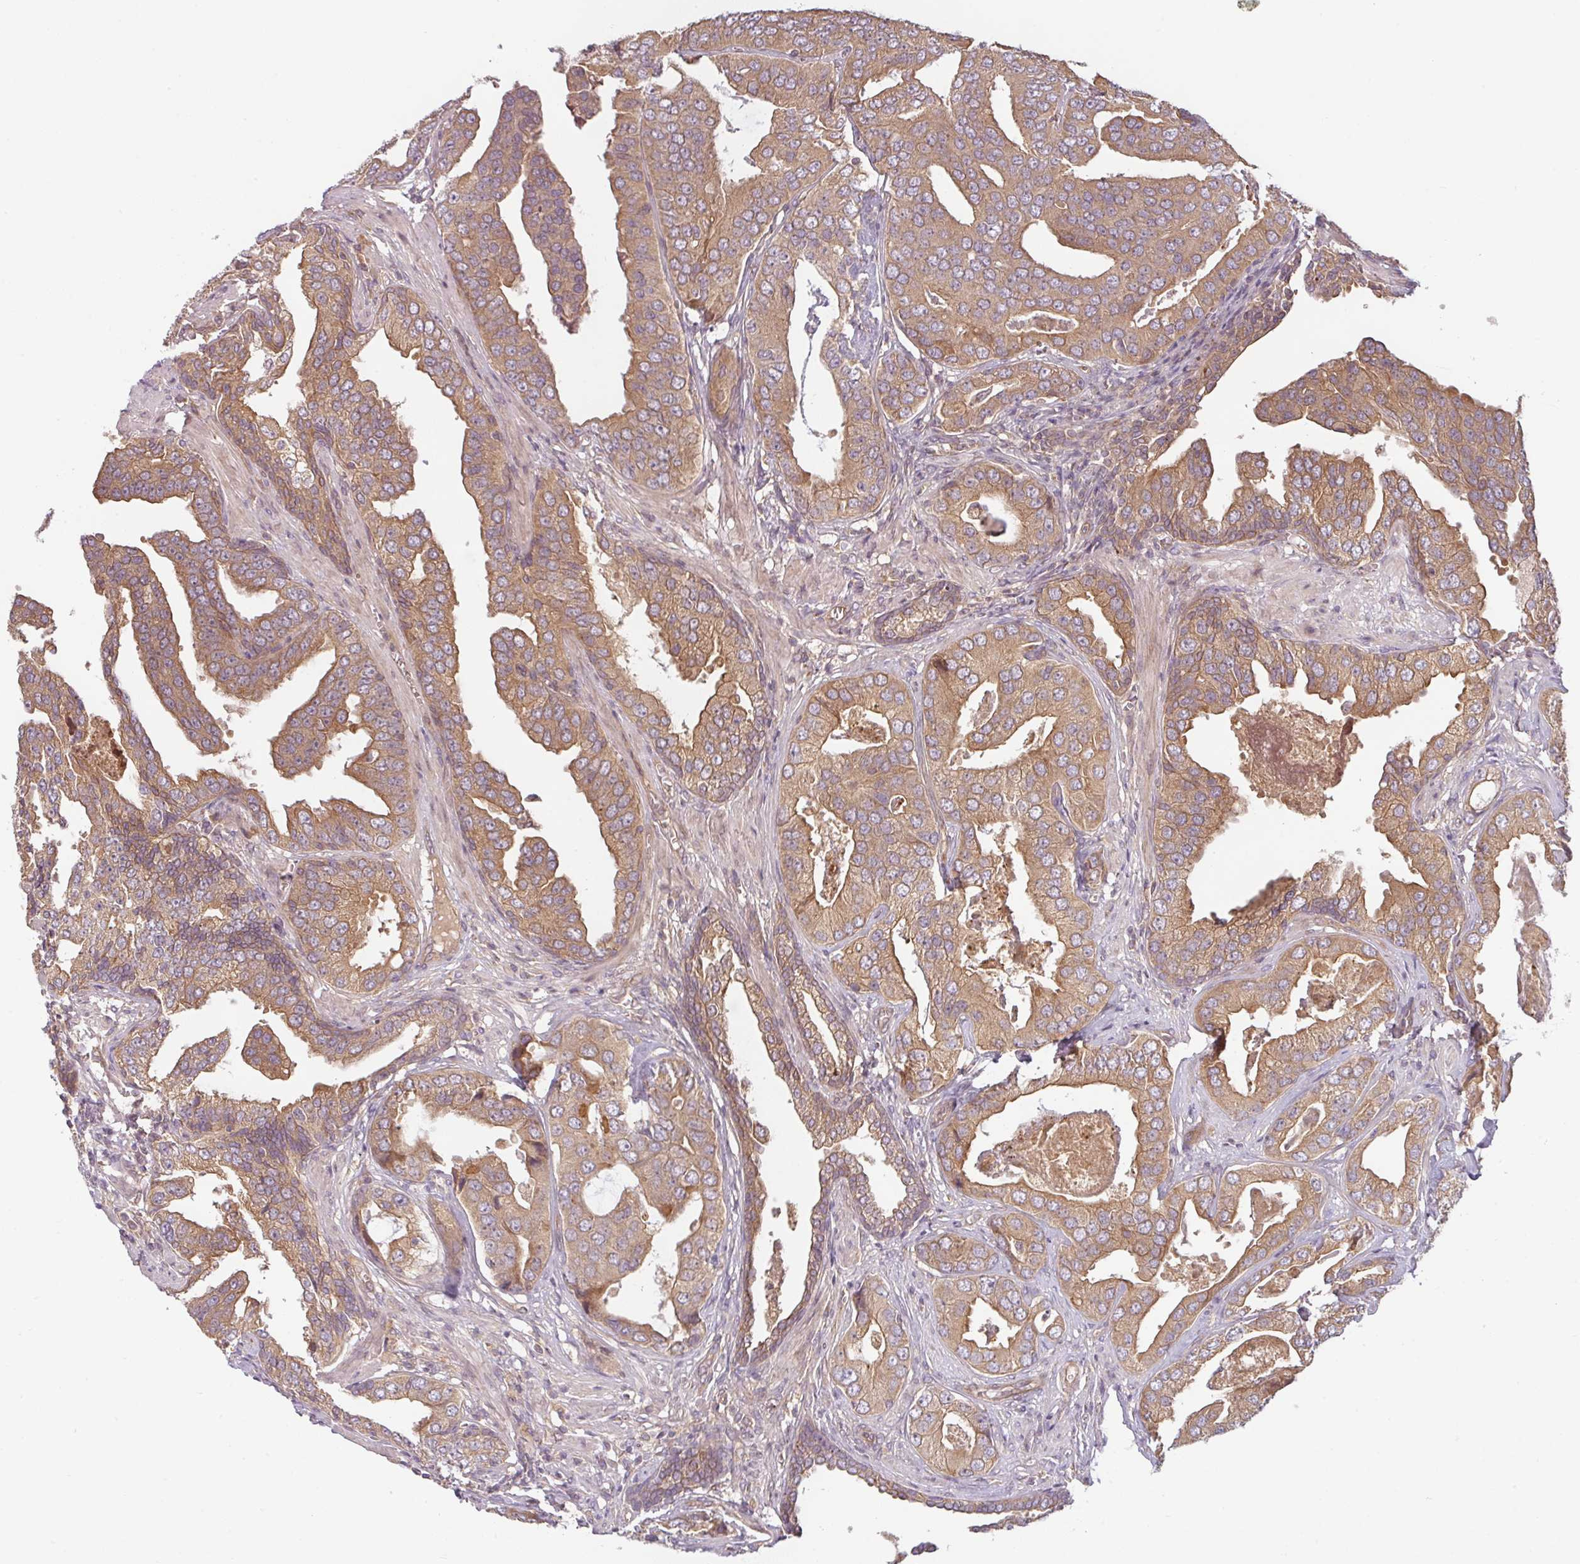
{"staining": {"intensity": "moderate", "quantity": ">75%", "location": "cytoplasmic/membranous"}, "tissue": "prostate cancer", "cell_type": "Tumor cells", "image_type": "cancer", "snomed": [{"axis": "morphology", "description": "Adenocarcinoma, High grade"}, {"axis": "topography", "description": "Prostate"}], "caption": "This histopathology image demonstrates prostate adenocarcinoma (high-grade) stained with IHC to label a protein in brown. The cytoplasmic/membranous of tumor cells show moderate positivity for the protein. Nuclei are counter-stained blue.", "gene": "RNF31", "patient": {"sex": "male", "age": 71}}